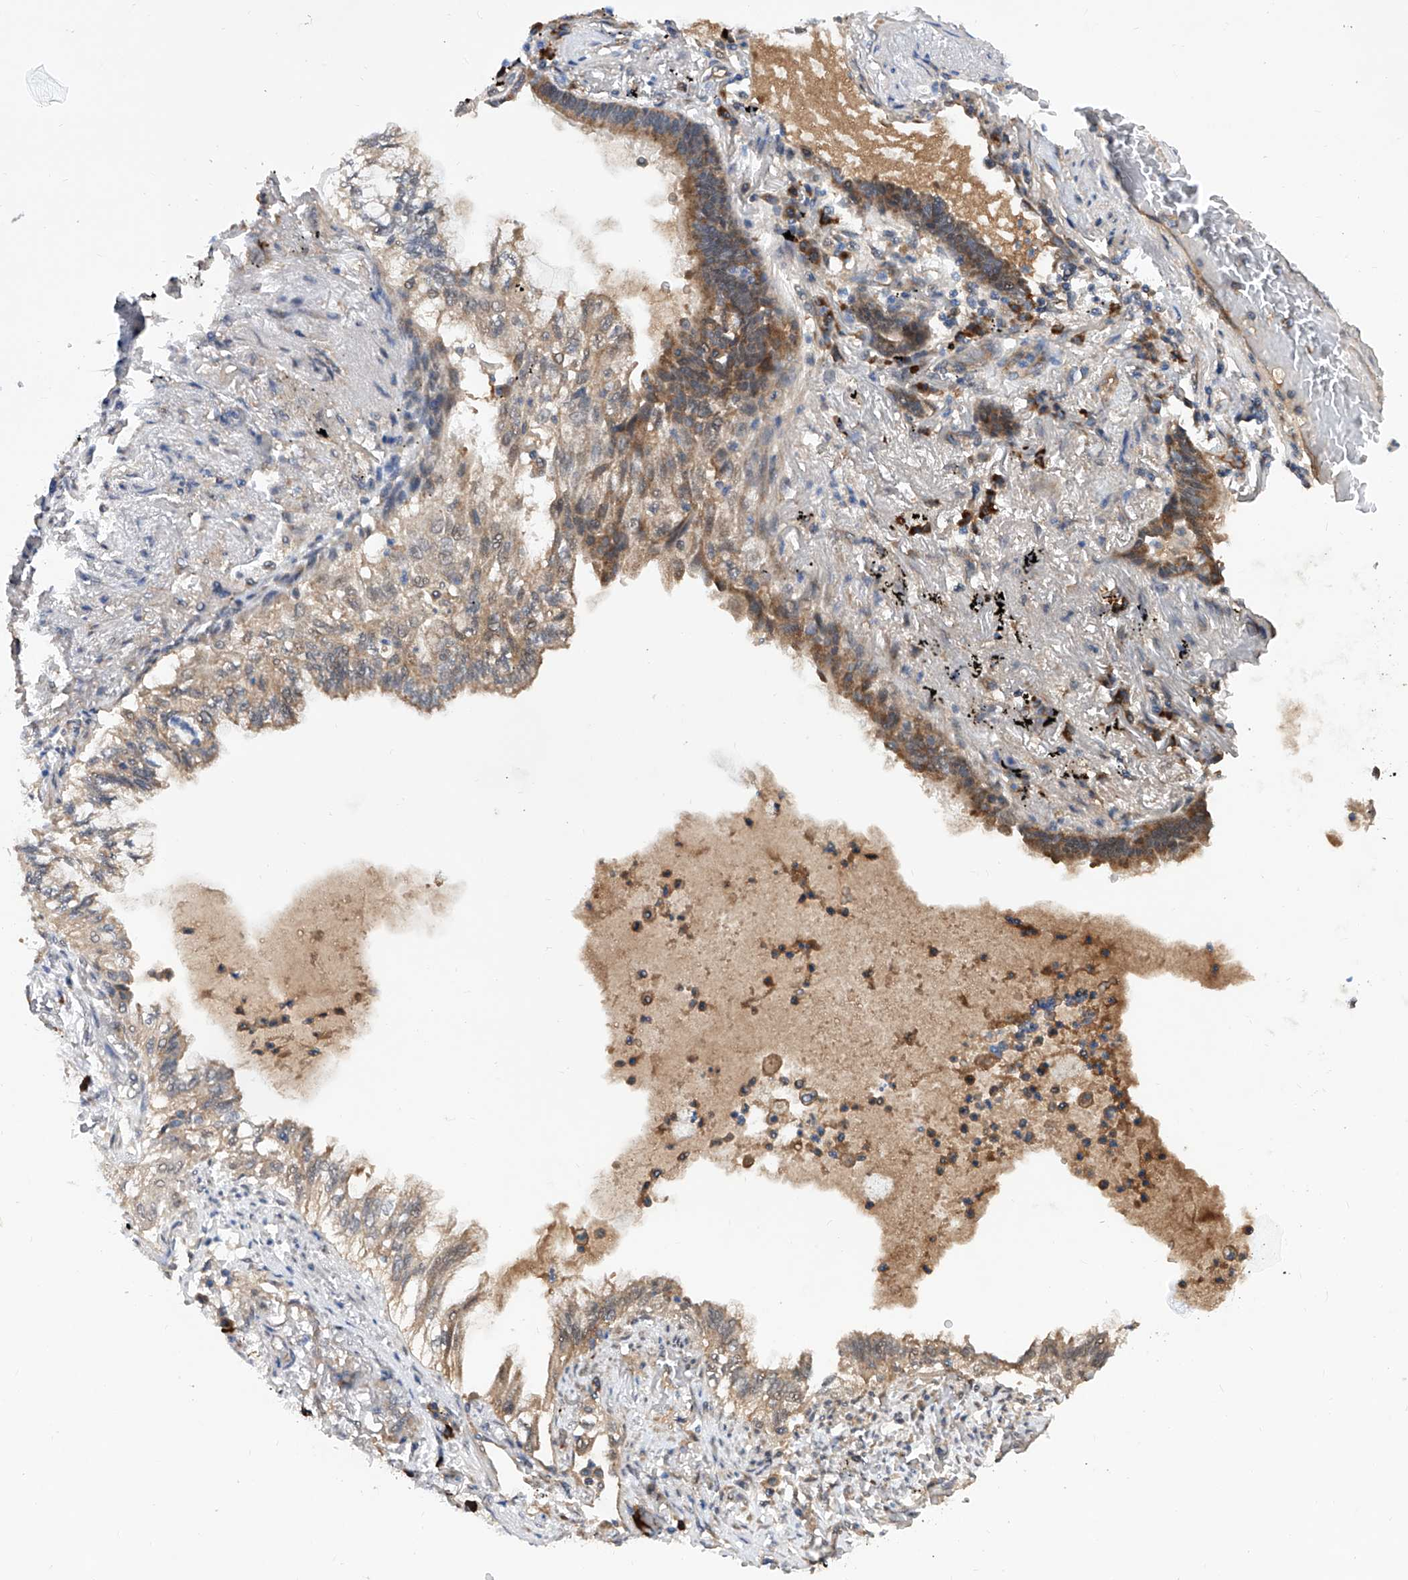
{"staining": {"intensity": "weak", "quantity": "25%-75%", "location": "cytoplasmic/membranous"}, "tissue": "lung cancer", "cell_type": "Tumor cells", "image_type": "cancer", "snomed": [{"axis": "morphology", "description": "Adenocarcinoma, NOS"}, {"axis": "topography", "description": "Lung"}], "caption": "A micrograph showing weak cytoplasmic/membranous expression in about 25%-75% of tumor cells in adenocarcinoma (lung), as visualized by brown immunohistochemical staining.", "gene": "USP45", "patient": {"sex": "female", "age": 70}}